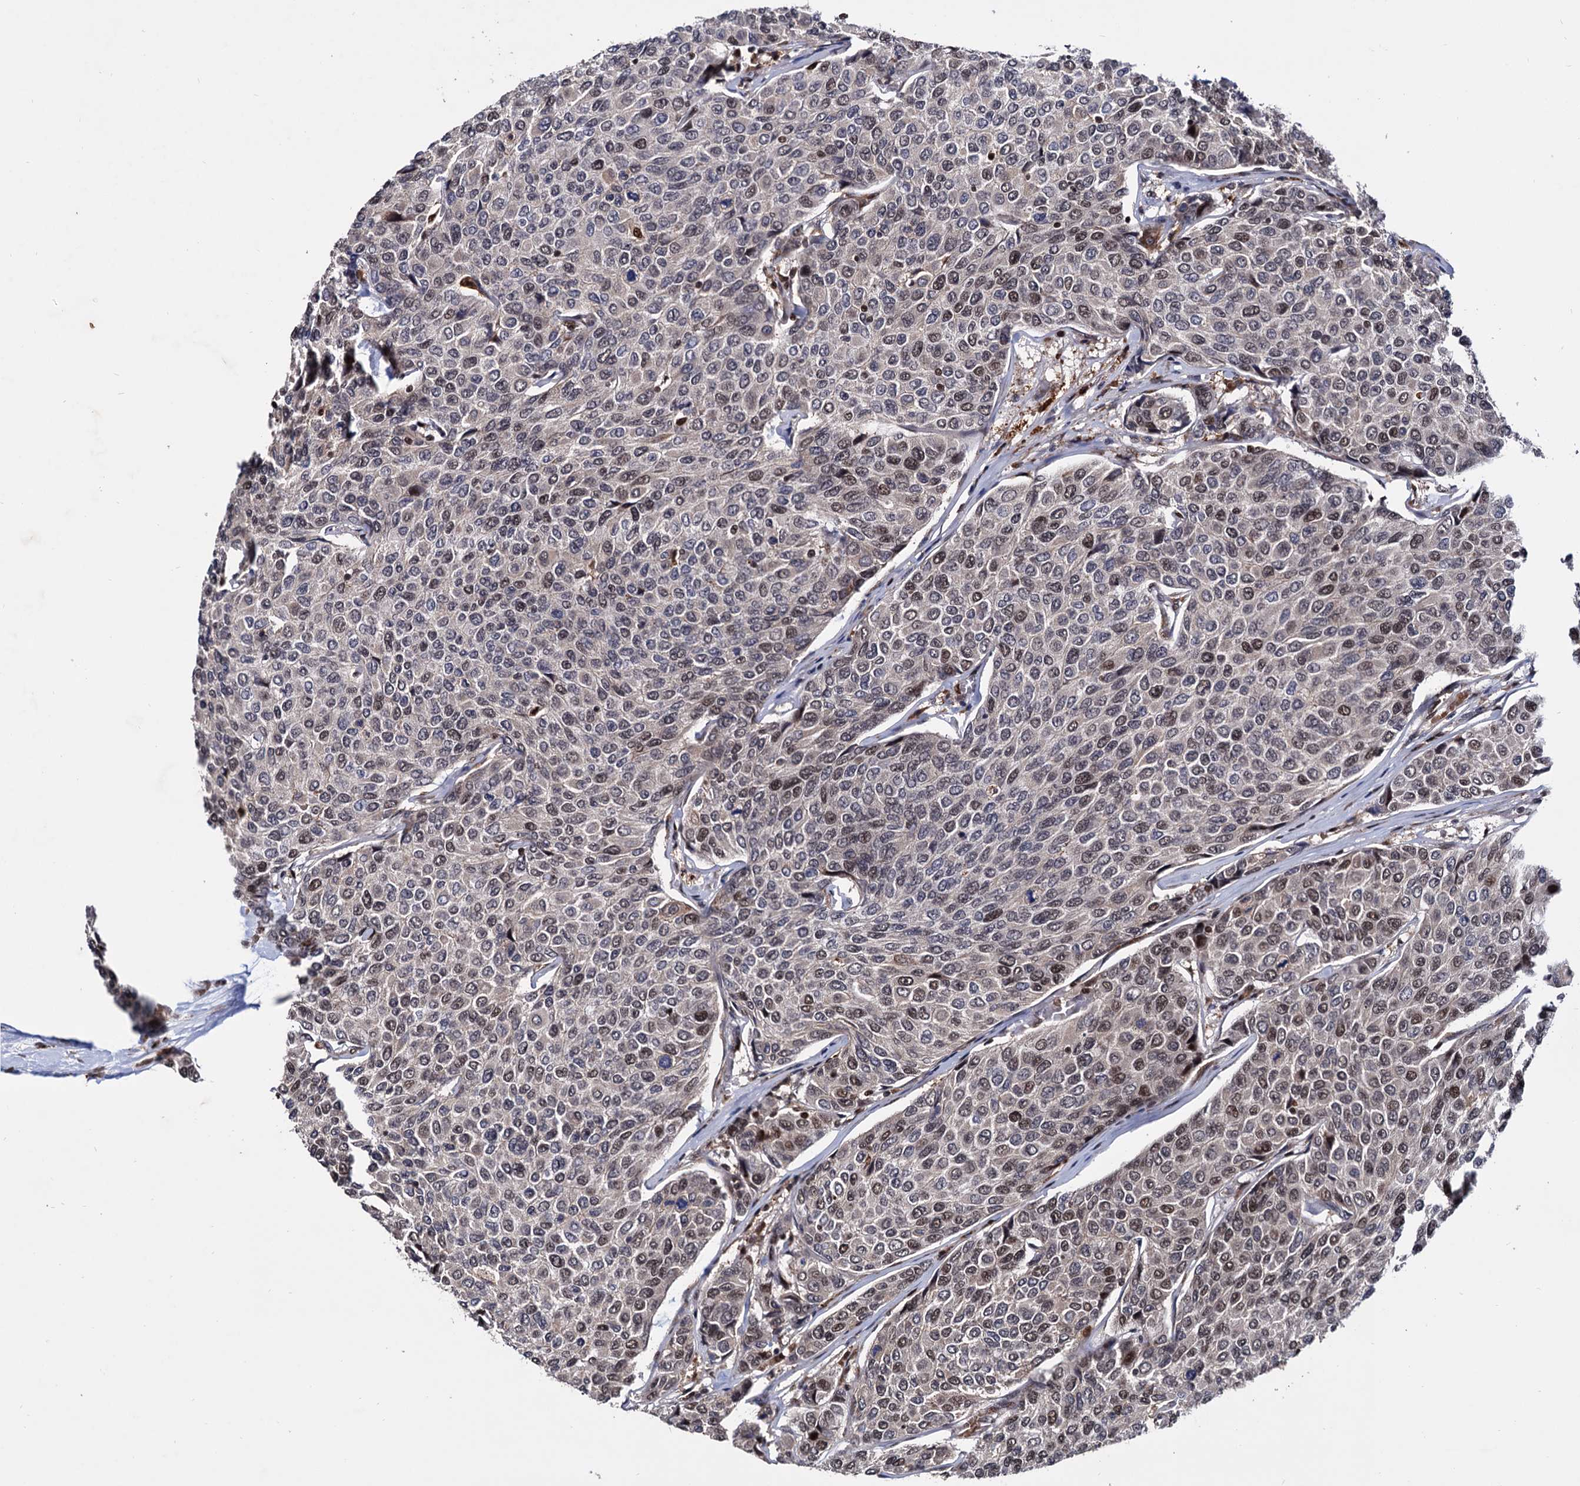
{"staining": {"intensity": "weak", "quantity": "<25%", "location": "nuclear"}, "tissue": "breast cancer", "cell_type": "Tumor cells", "image_type": "cancer", "snomed": [{"axis": "morphology", "description": "Duct carcinoma"}, {"axis": "topography", "description": "Breast"}], "caption": "Immunohistochemistry histopathology image of human breast intraductal carcinoma stained for a protein (brown), which demonstrates no positivity in tumor cells.", "gene": "RNASEH2B", "patient": {"sex": "female", "age": 55}}